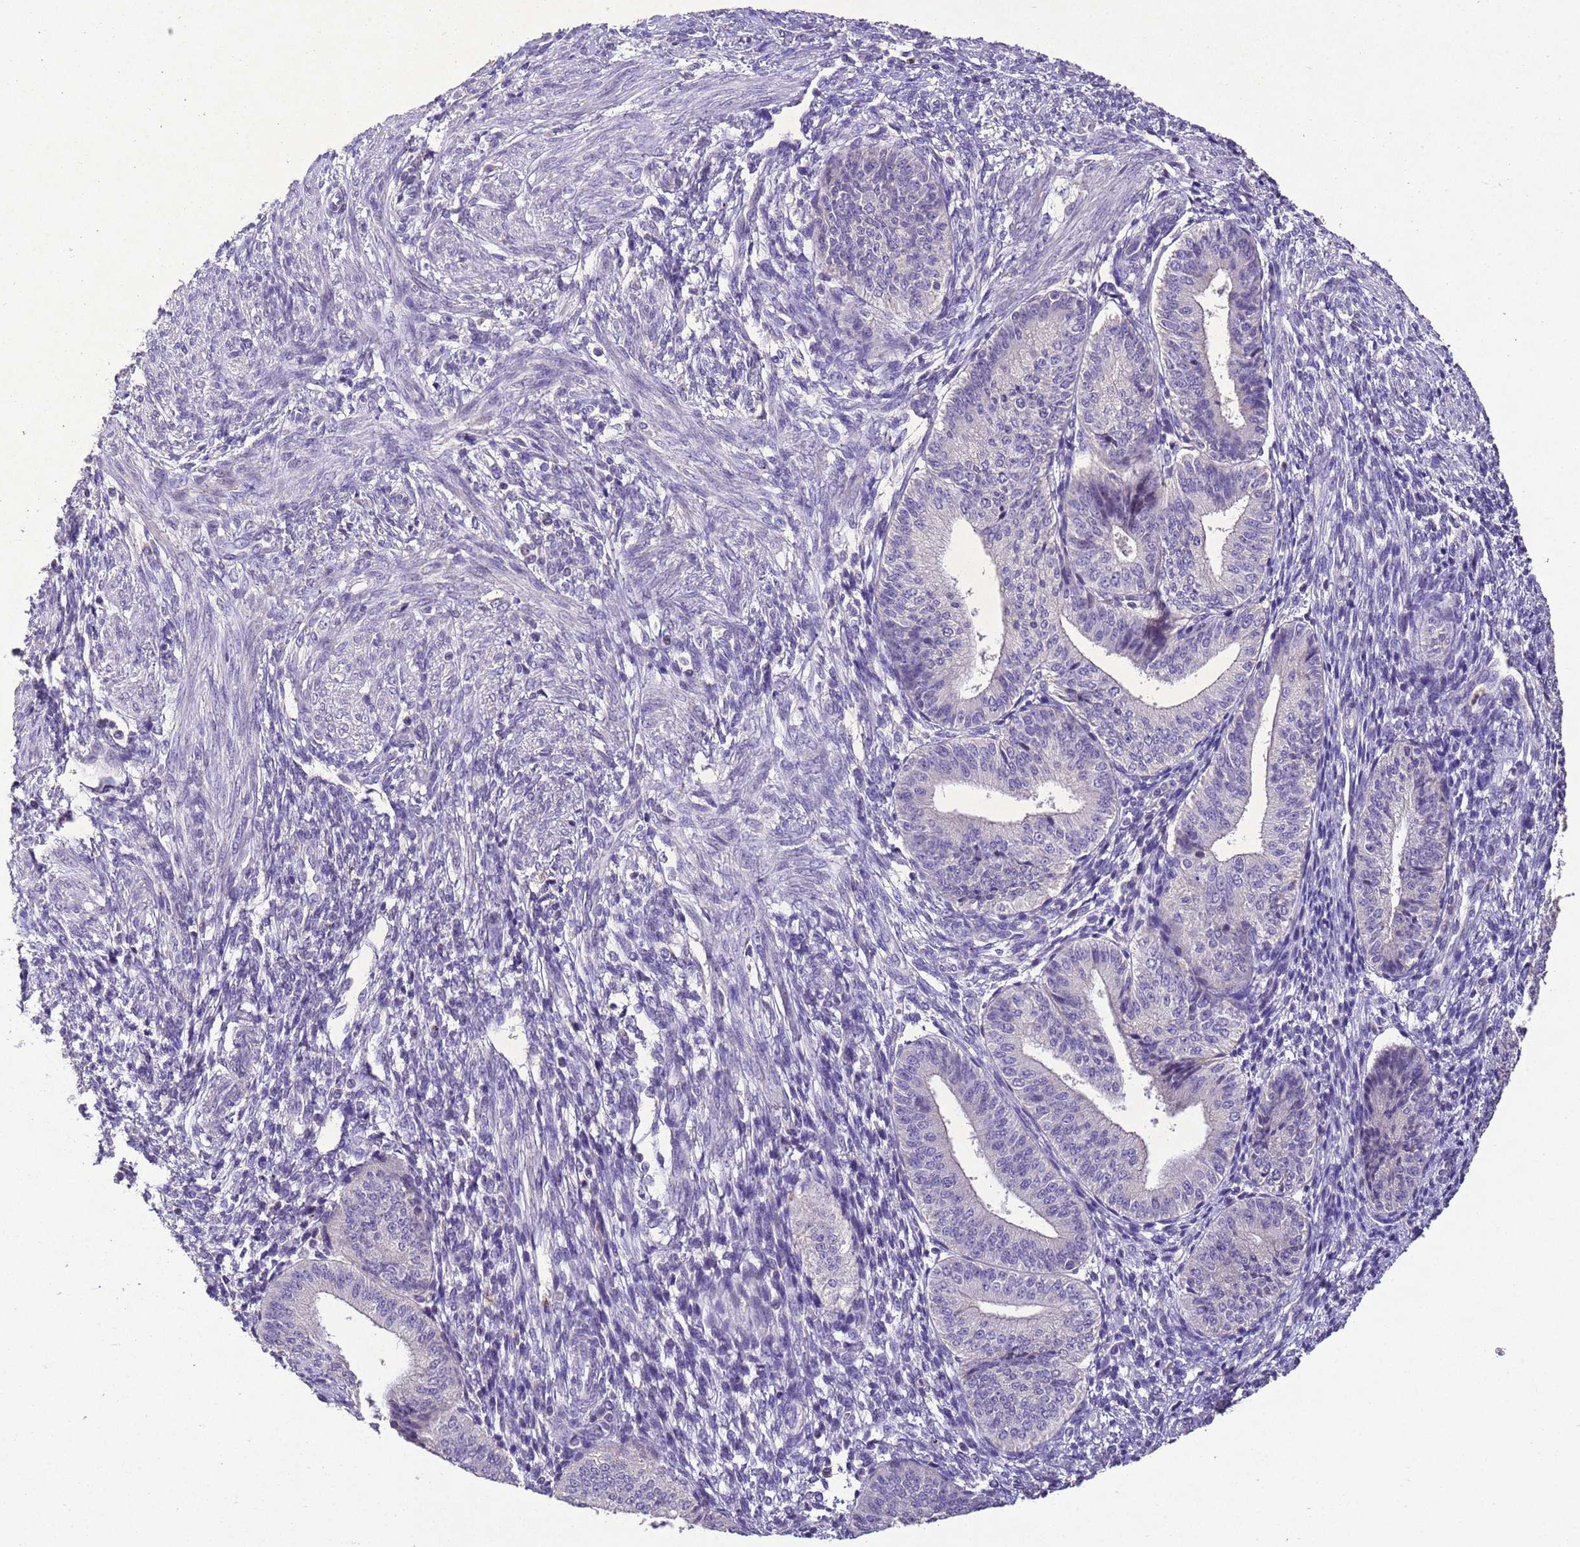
{"staining": {"intensity": "negative", "quantity": "none", "location": "none"}, "tissue": "endometrium", "cell_type": "Cells in endometrial stroma", "image_type": "normal", "snomed": [{"axis": "morphology", "description": "Normal tissue, NOS"}, {"axis": "topography", "description": "Endometrium"}], "caption": "The image reveals no significant positivity in cells in endometrial stroma of endometrium.", "gene": "NLRP11", "patient": {"sex": "female", "age": 34}}